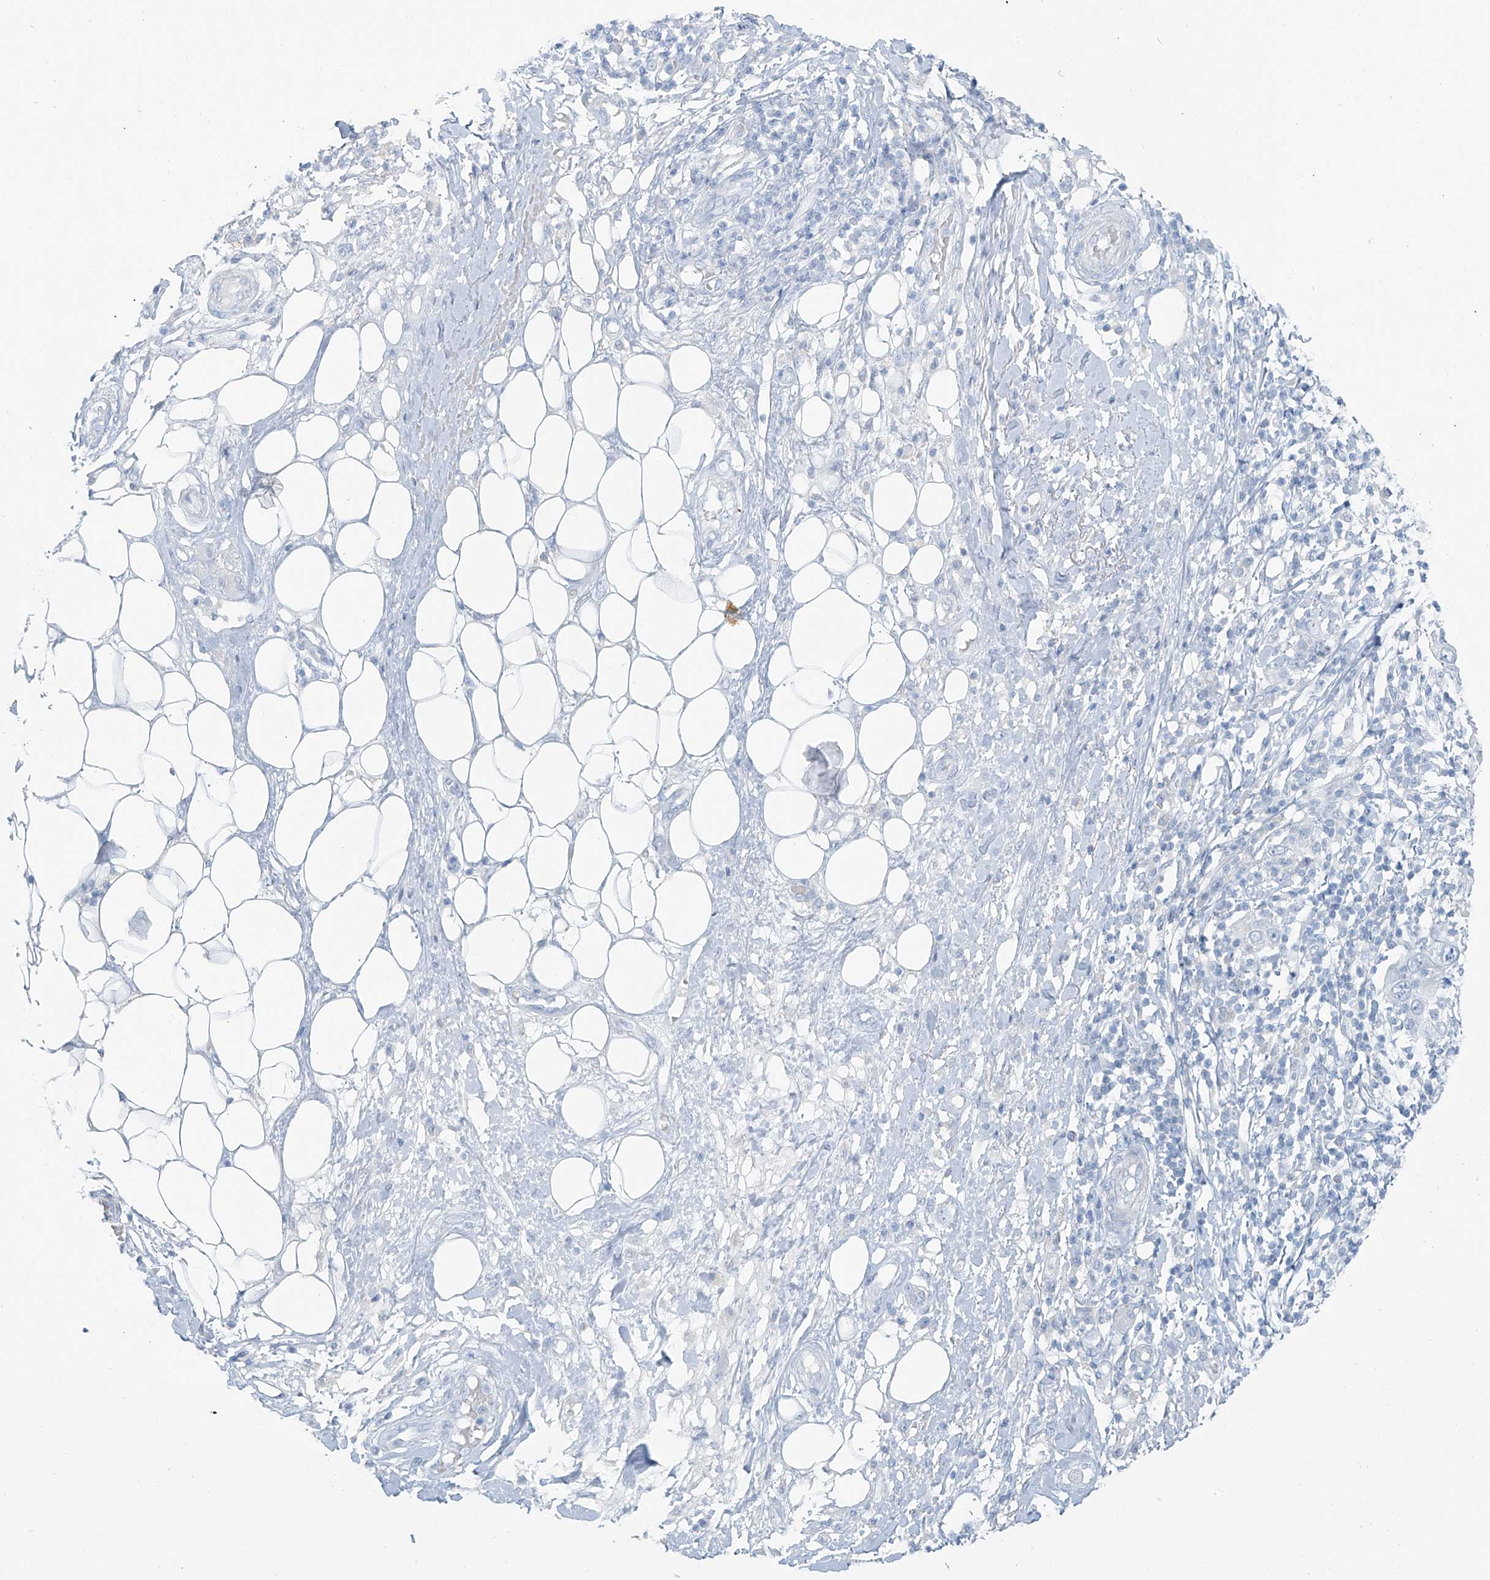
{"staining": {"intensity": "negative", "quantity": "none", "location": "none"}, "tissue": "skin cancer", "cell_type": "Tumor cells", "image_type": "cancer", "snomed": [{"axis": "morphology", "description": "Squamous cell carcinoma, NOS"}, {"axis": "topography", "description": "Skin"}], "caption": "A high-resolution photomicrograph shows immunohistochemistry staining of squamous cell carcinoma (skin), which shows no significant expression in tumor cells.", "gene": "SLC25A43", "patient": {"sex": "female", "age": 88}}